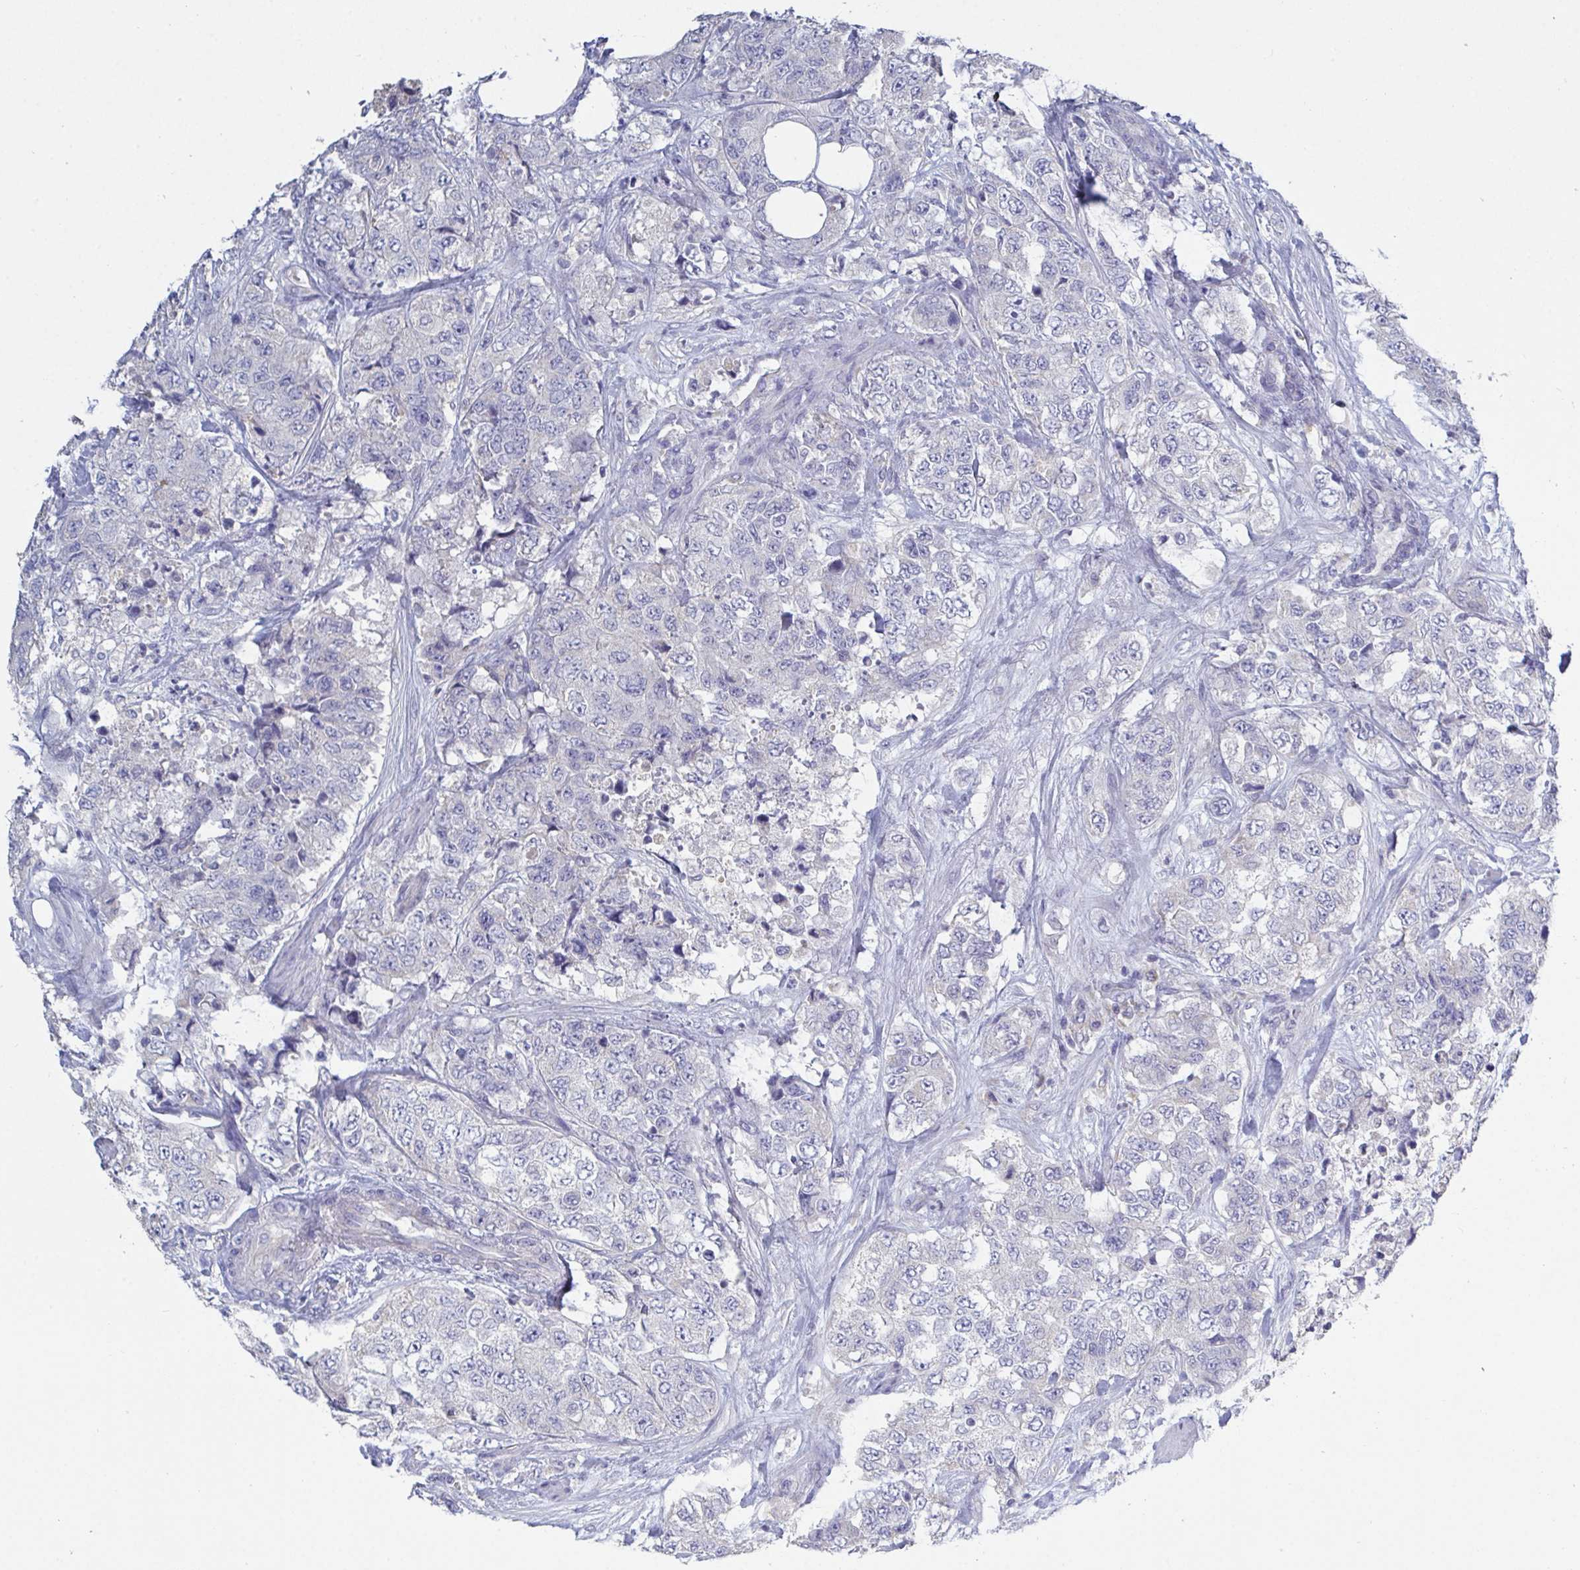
{"staining": {"intensity": "negative", "quantity": "none", "location": "none"}, "tissue": "urothelial cancer", "cell_type": "Tumor cells", "image_type": "cancer", "snomed": [{"axis": "morphology", "description": "Urothelial carcinoma, High grade"}, {"axis": "topography", "description": "Urinary bladder"}], "caption": "Urothelial carcinoma (high-grade) was stained to show a protein in brown. There is no significant staining in tumor cells.", "gene": "GALNT13", "patient": {"sex": "female", "age": 78}}